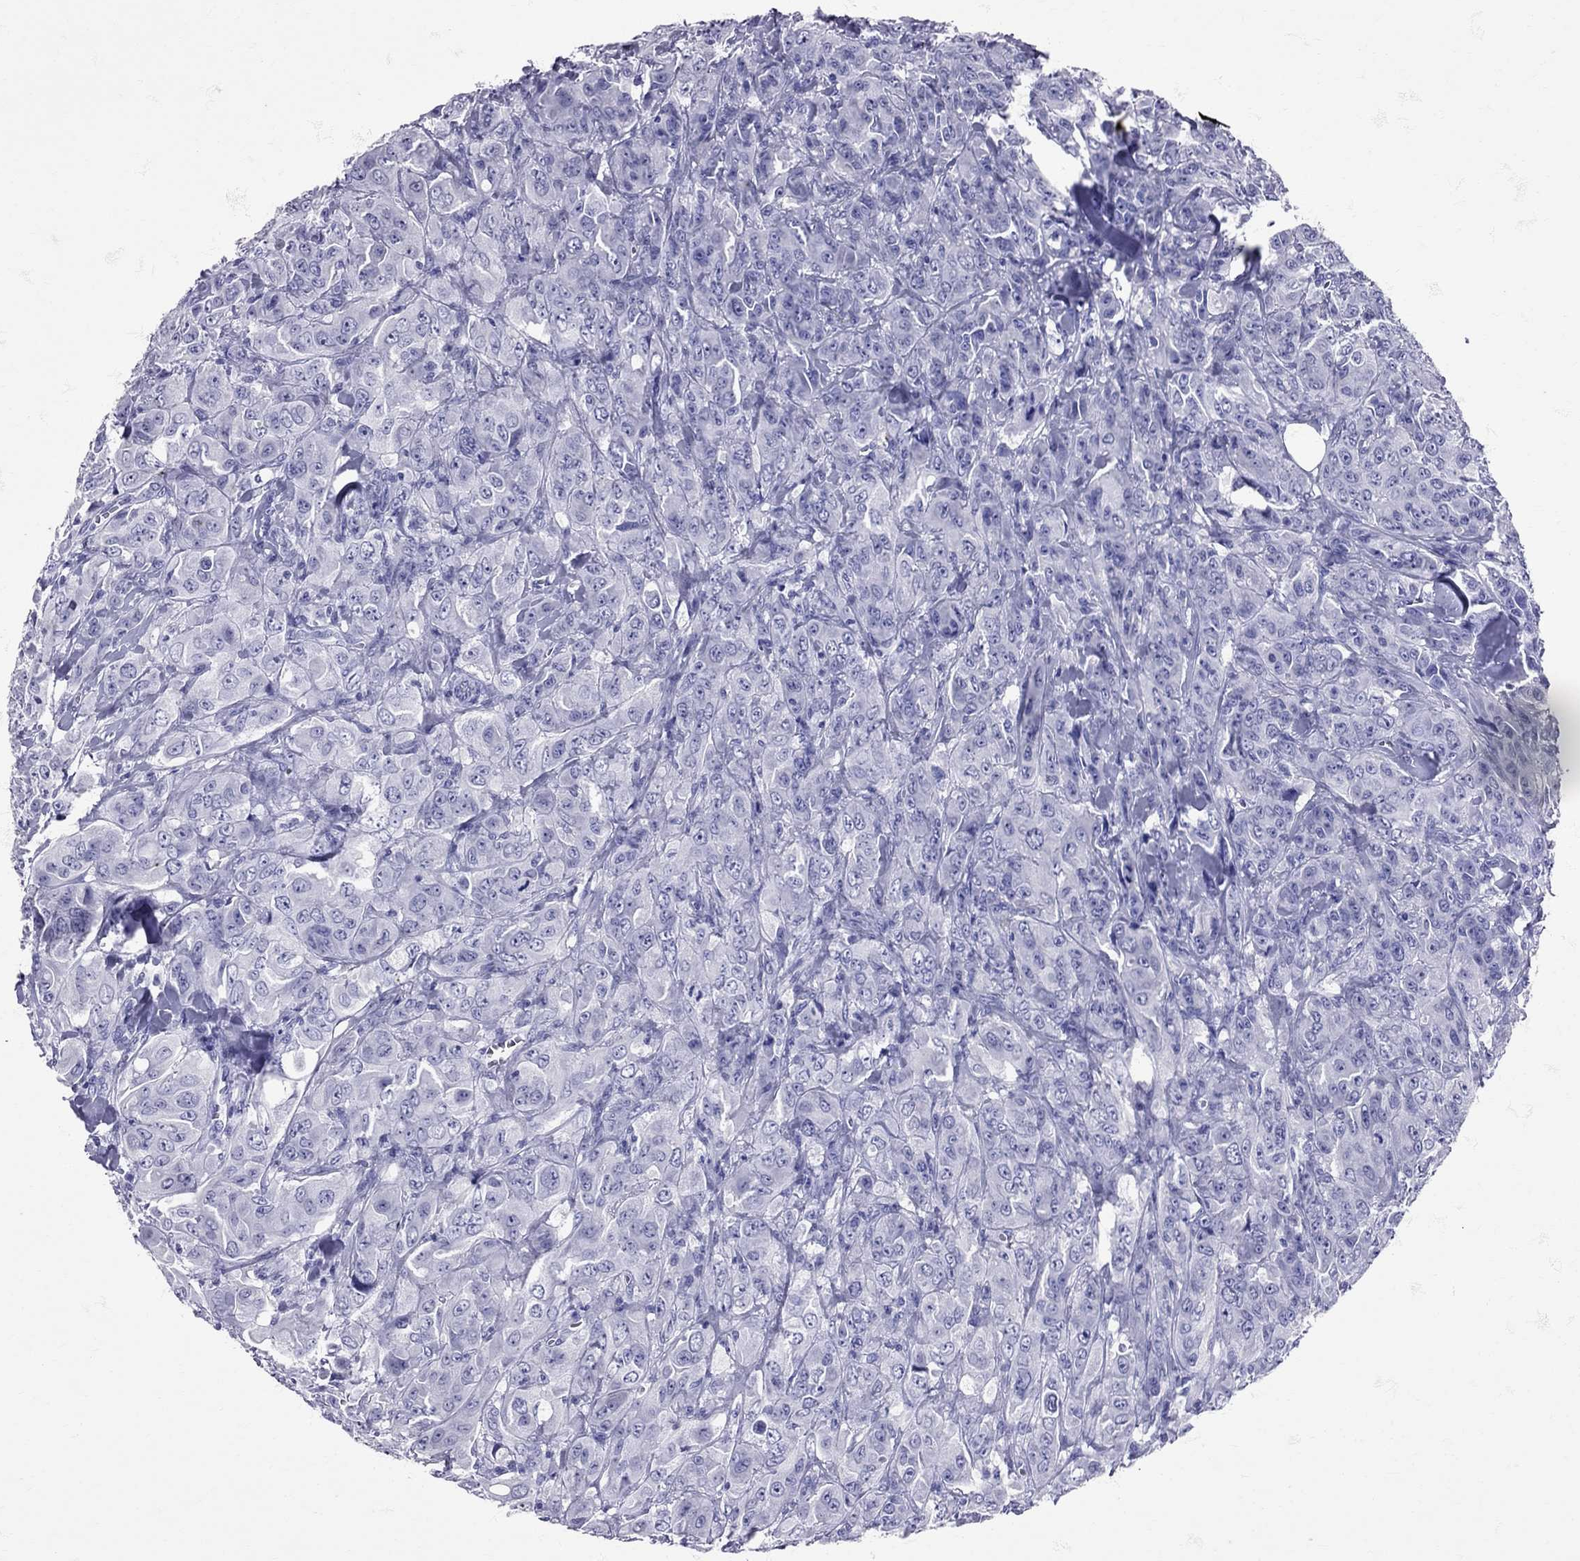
{"staining": {"intensity": "negative", "quantity": "none", "location": "none"}, "tissue": "breast cancer", "cell_type": "Tumor cells", "image_type": "cancer", "snomed": [{"axis": "morphology", "description": "Duct carcinoma"}, {"axis": "topography", "description": "Breast"}], "caption": "Immunohistochemistry photomicrograph of breast cancer stained for a protein (brown), which demonstrates no positivity in tumor cells.", "gene": "AVP", "patient": {"sex": "female", "age": 43}}